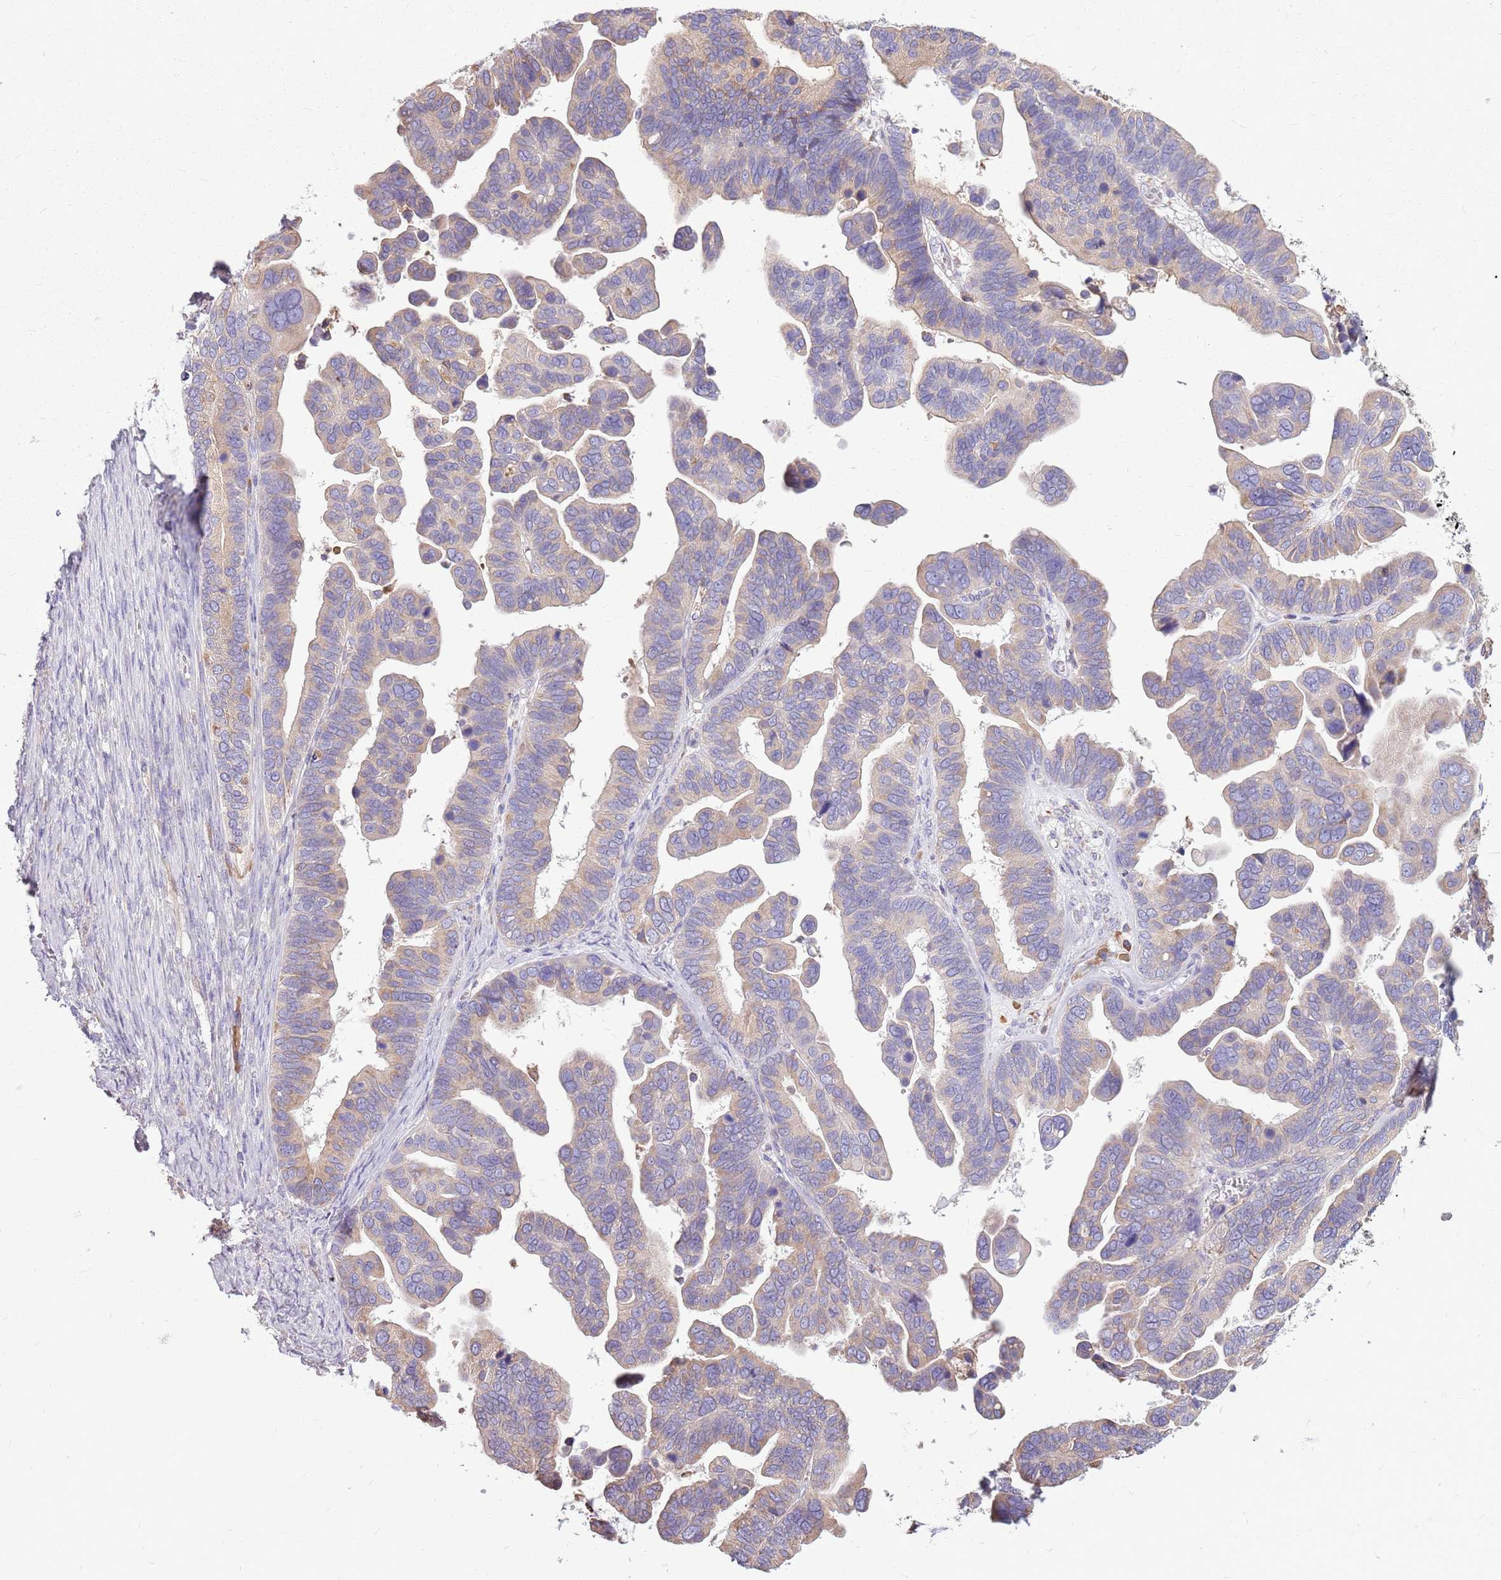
{"staining": {"intensity": "weak", "quantity": "<25%", "location": "cytoplasmic/membranous"}, "tissue": "ovarian cancer", "cell_type": "Tumor cells", "image_type": "cancer", "snomed": [{"axis": "morphology", "description": "Cystadenocarcinoma, serous, NOS"}, {"axis": "topography", "description": "Ovary"}], "caption": "Serous cystadenocarcinoma (ovarian) was stained to show a protein in brown. There is no significant positivity in tumor cells. The staining is performed using DAB brown chromogen with nuclei counter-stained in using hematoxylin.", "gene": "KCTD19", "patient": {"sex": "female", "age": 56}}